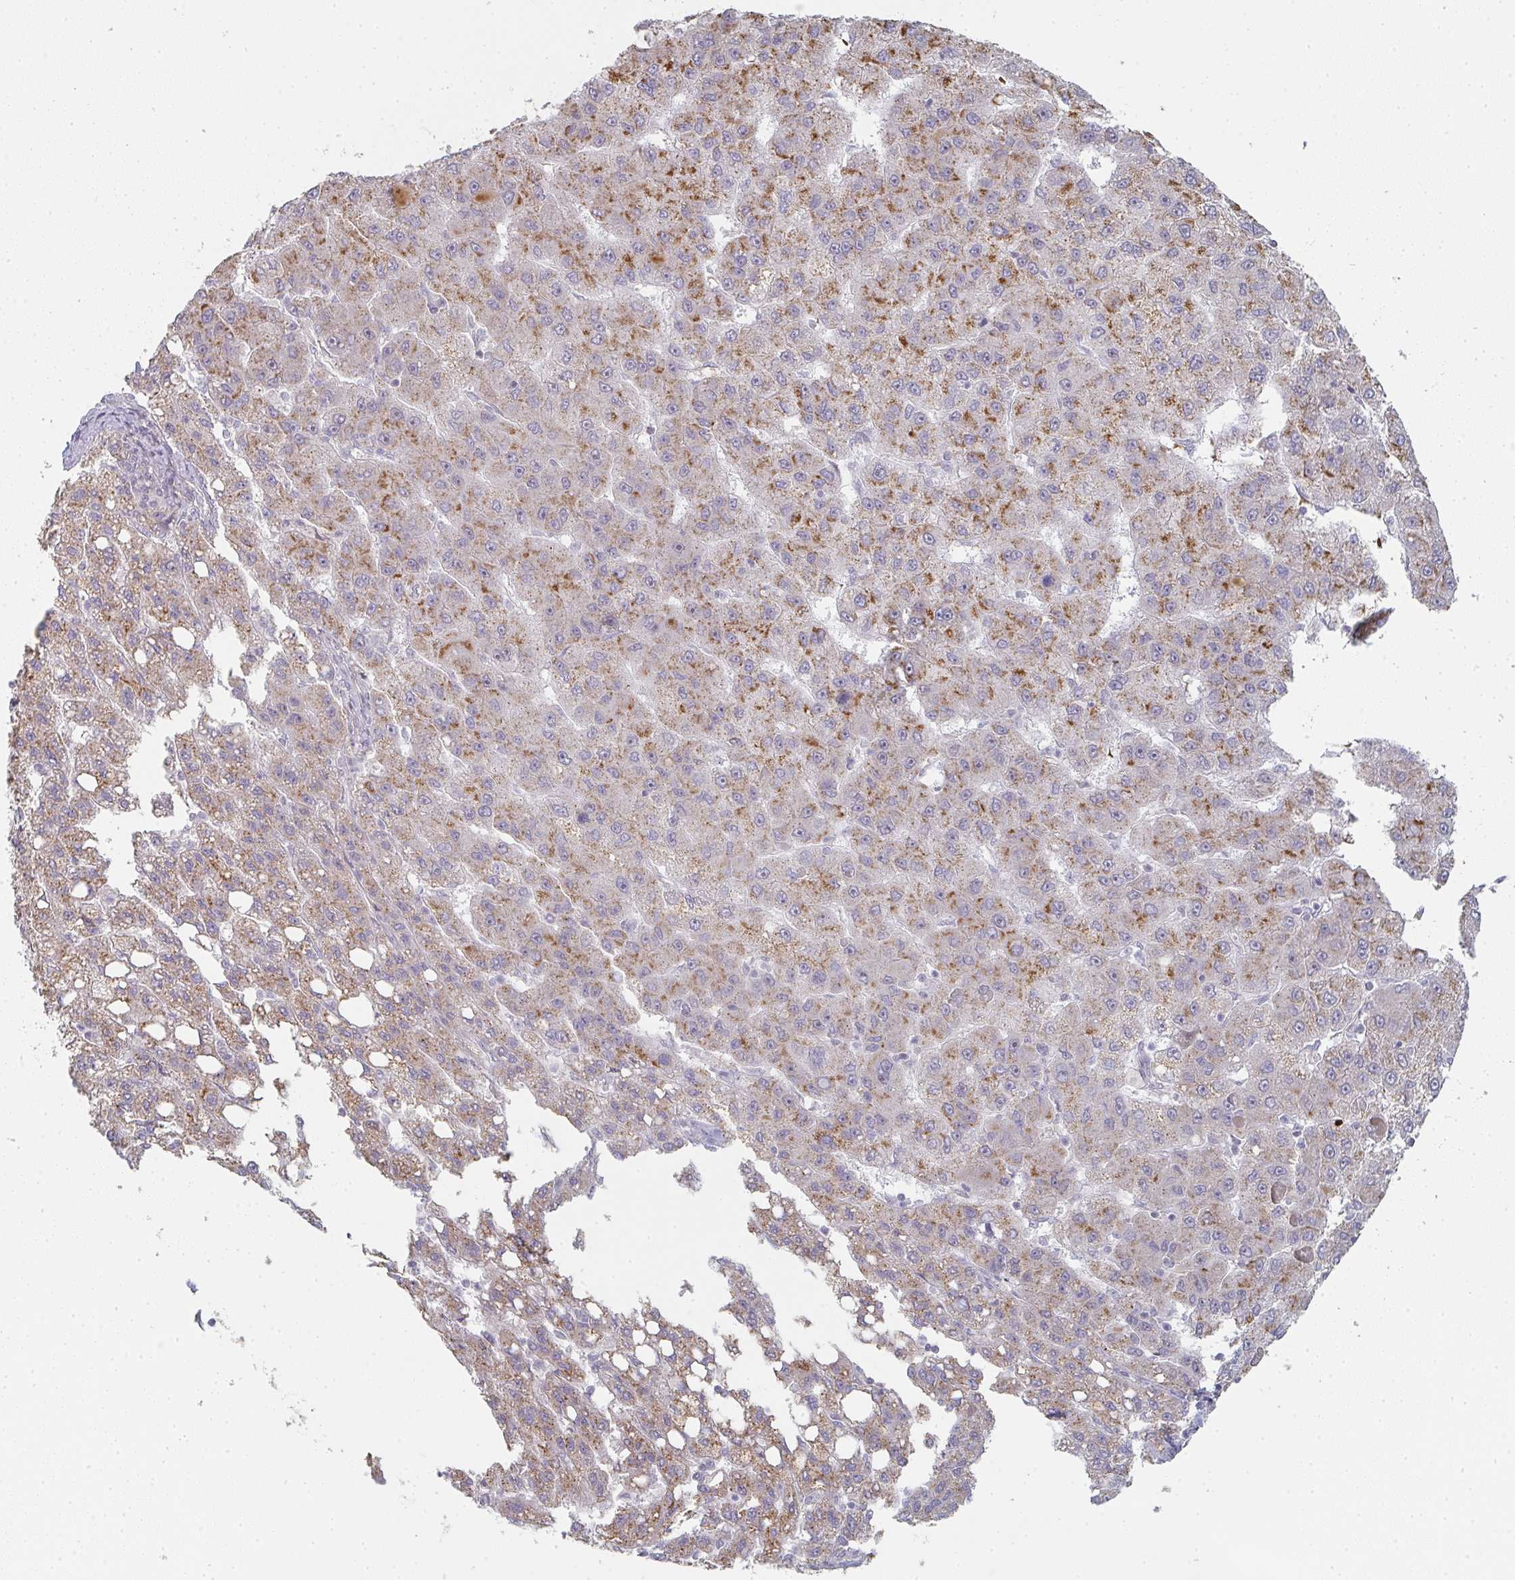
{"staining": {"intensity": "moderate", "quantity": ">75%", "location": "cytoplasmic/membranous"}, "tissue": "liver cancer", "cell_type": "Tumor cells", "image_type": "cancer", "snomed": [{"axis": "morphology", "description": "Carcinoma, Hepatocellular, NOS"}, {"axis": "topography", "description": "Liver"}], "caption": "The histopathology image displays immunohistochemical staining of liver hepatocellular carcinoma. There is moderate cytoplasmic/membranous staining is present in approximately >75% of tumor cells.", "gene": "ZNF526", "patient": {"sex": "female", "age": 82}}